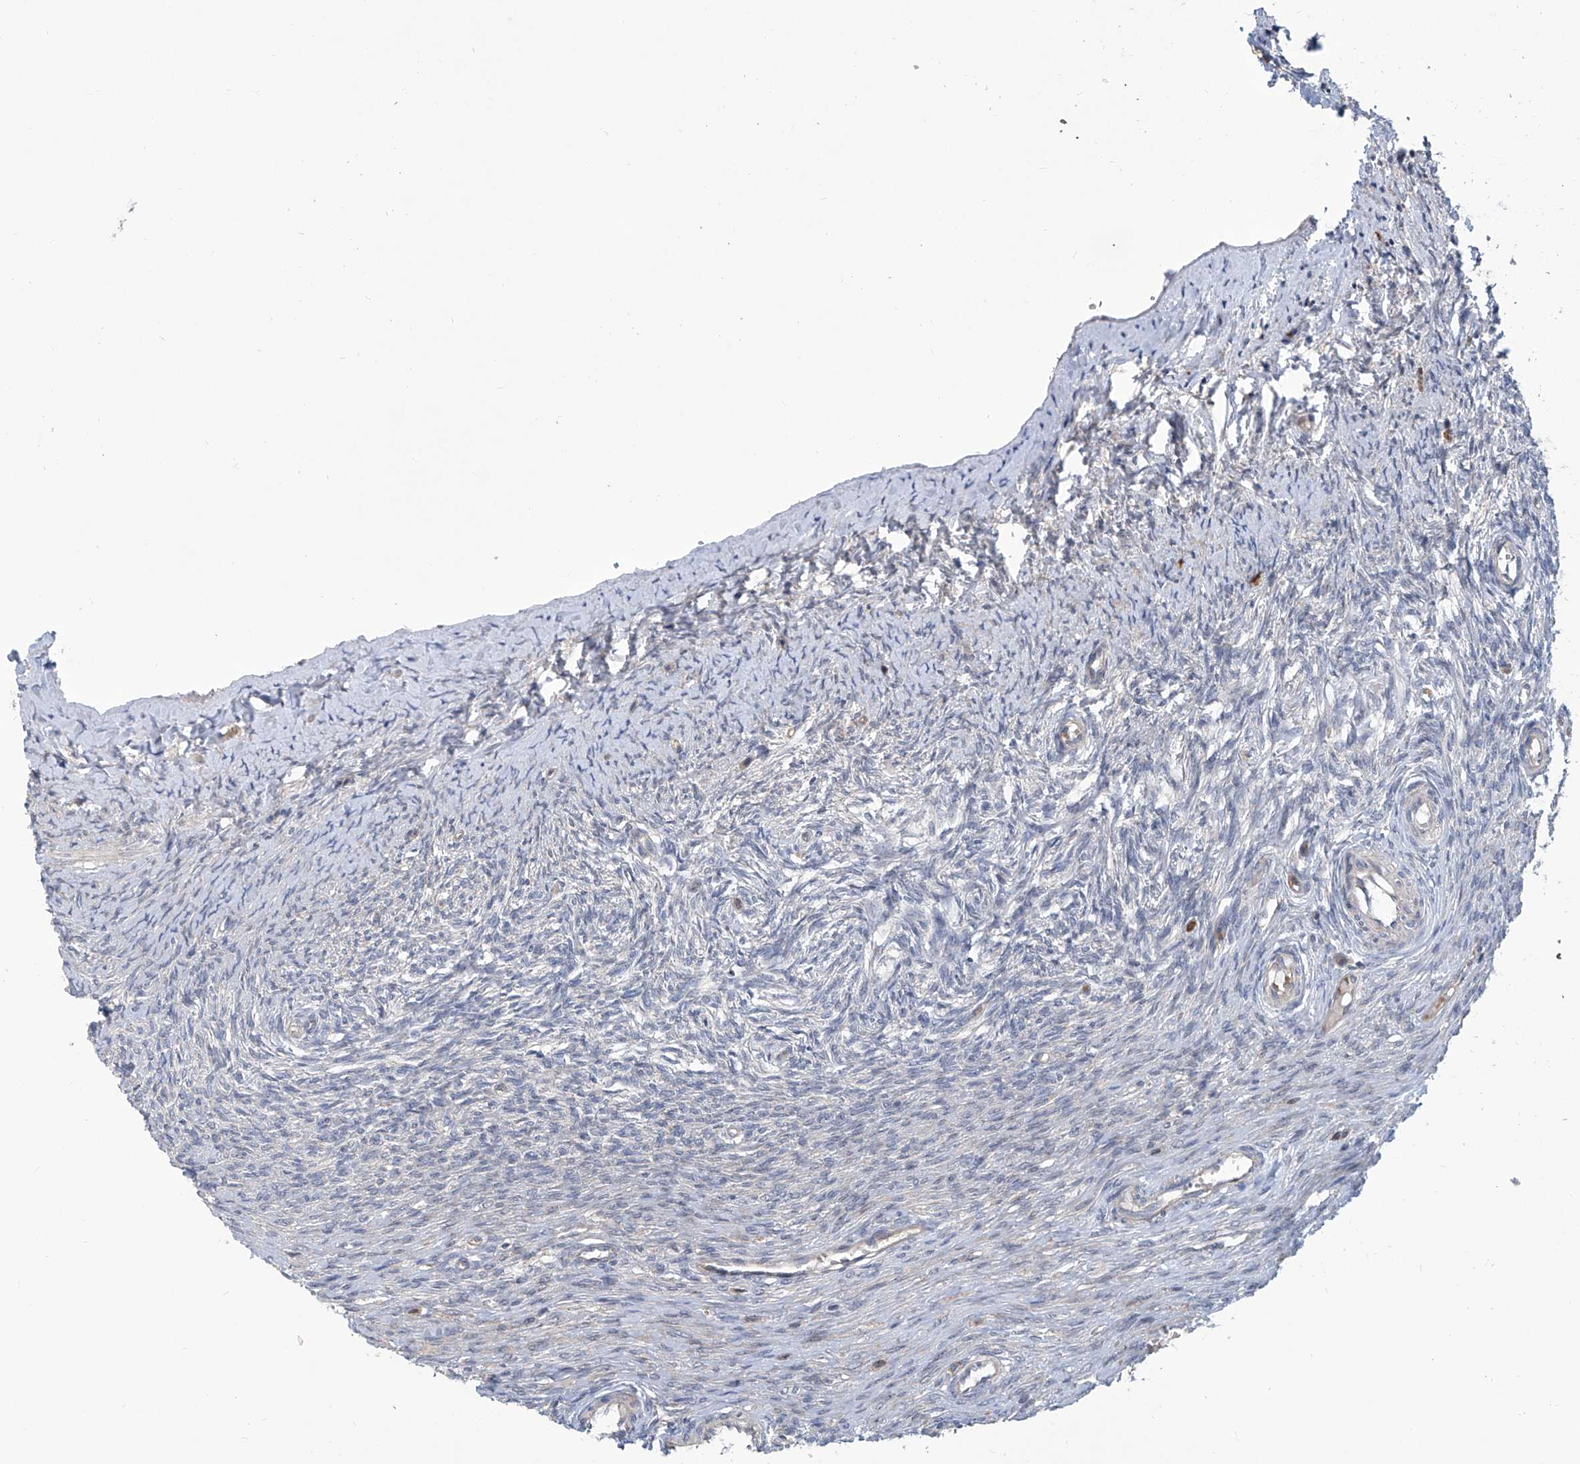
{"staining": {"intensity": "negative", "quantity": "none", "location": "none"}, "tissue": "ovary", "cell_type": "Follicle cells", "image_type": "normal", "snomed": [{"axis": "morphology", "description": "Adenocarcinoma, NOS"}, {"axis": "topography", "description": "Endometrium"}], "caption": "Follicle cells are negative for protein expression in unremarkable human ovary. Brightfield microscopy of immunohistochemistry (IHC) stained with DAB (3,3'-diaminobenzidine) (brown) and hematoxylin (blue), captured at high magnification.", "gene": "EIF2D", "patient": {"sex": "female", "age": 32}}